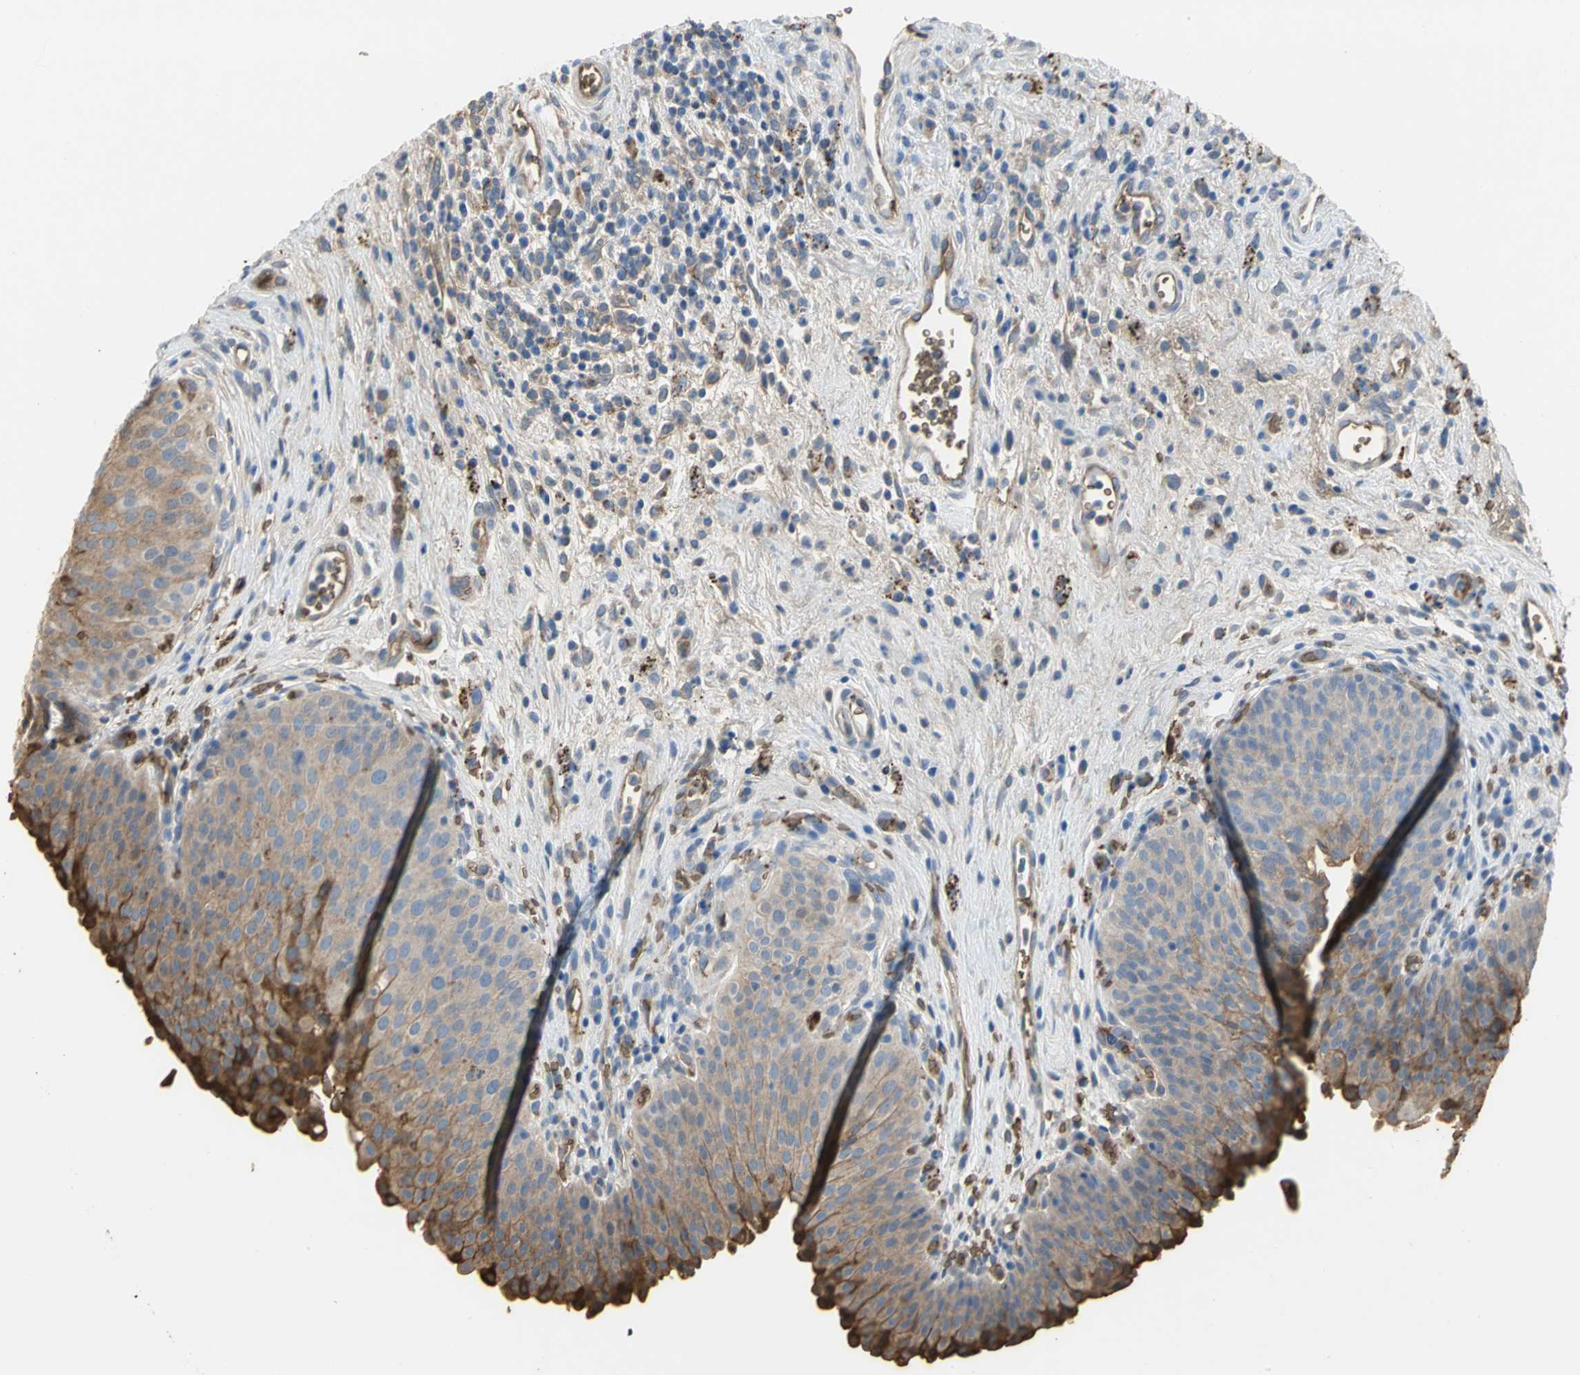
{"staining": {"intensity": "strong", "quantity": "<25%", "location": "cytoplasmic/membranous"}, "tissue": "urinary bladder", "cell_type": "Urothelial cells", "image_type": "normal", "snomed": [{"axis": "morphology", "description": "Normal tissue, NOS"}, {"axis": "morphology", "description": "Dysplasia, NOS"}, {"axis": "topography", "description": "Urinary bladder"}], "caption": "An image of human urinary bladder stained for a protein exhibits strong cytoplasmic/membranous brown staining in urothelial cells.", "gene": "TREM1", "patient": {"sex": "male", "age": 35}}